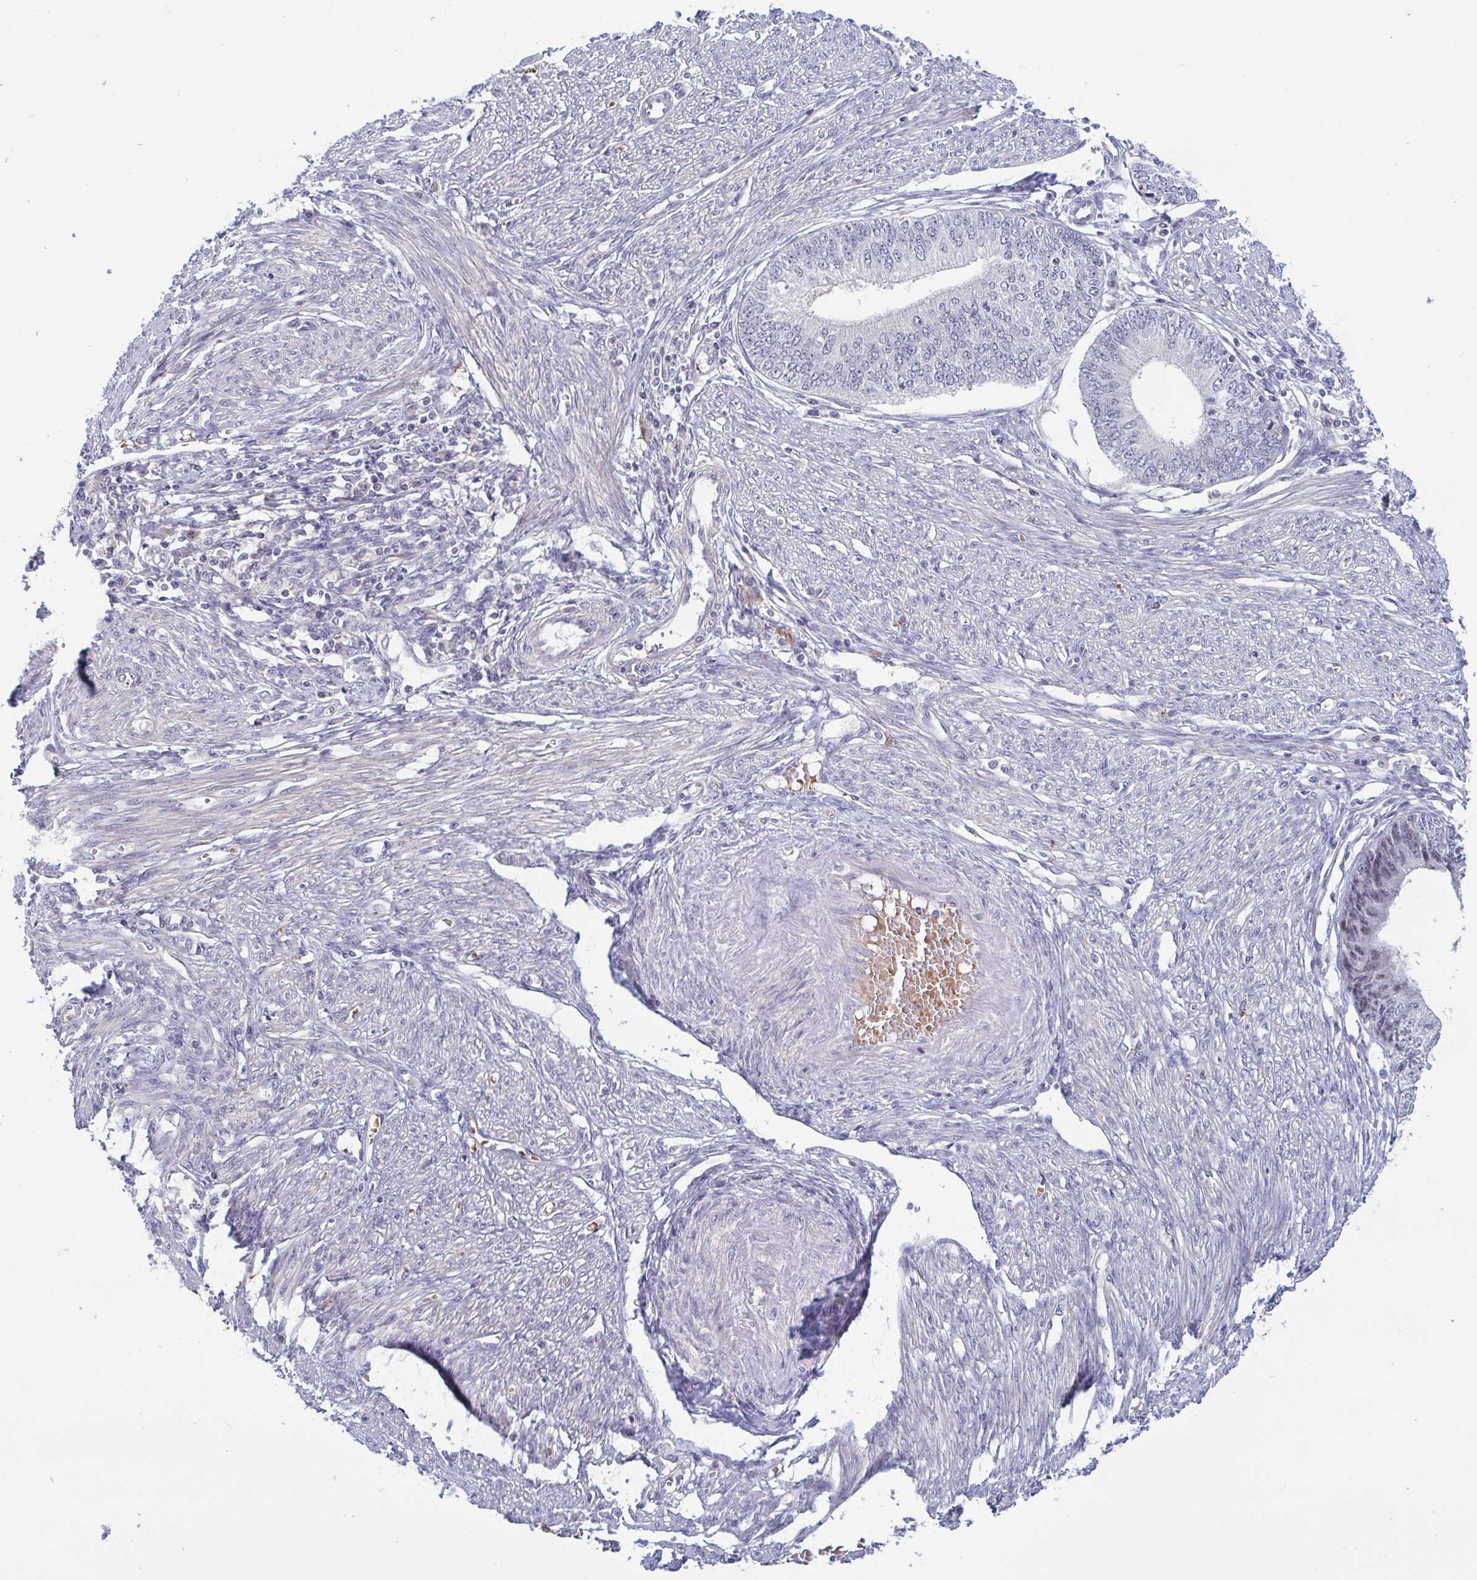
{"staining": {"intensity": "negative", "quantity": "none", "location": "none"}, "tissue": "endometrial cancer", "cell_type": "Tumor cells", "image_type": "cancer", "snomed": [{"axis": "morphology", "description": "Adenocarcinoma, NOS"}, {"axis": "topography", "description": "Endometrium"}], "caption": "This is an immunohistochemistry histopathology image of human endometrial adenocarcinoma. There is no positivity in tumor cells.", "gene": "LRRC38", "patient": {"sex": "female", "age": 68}}